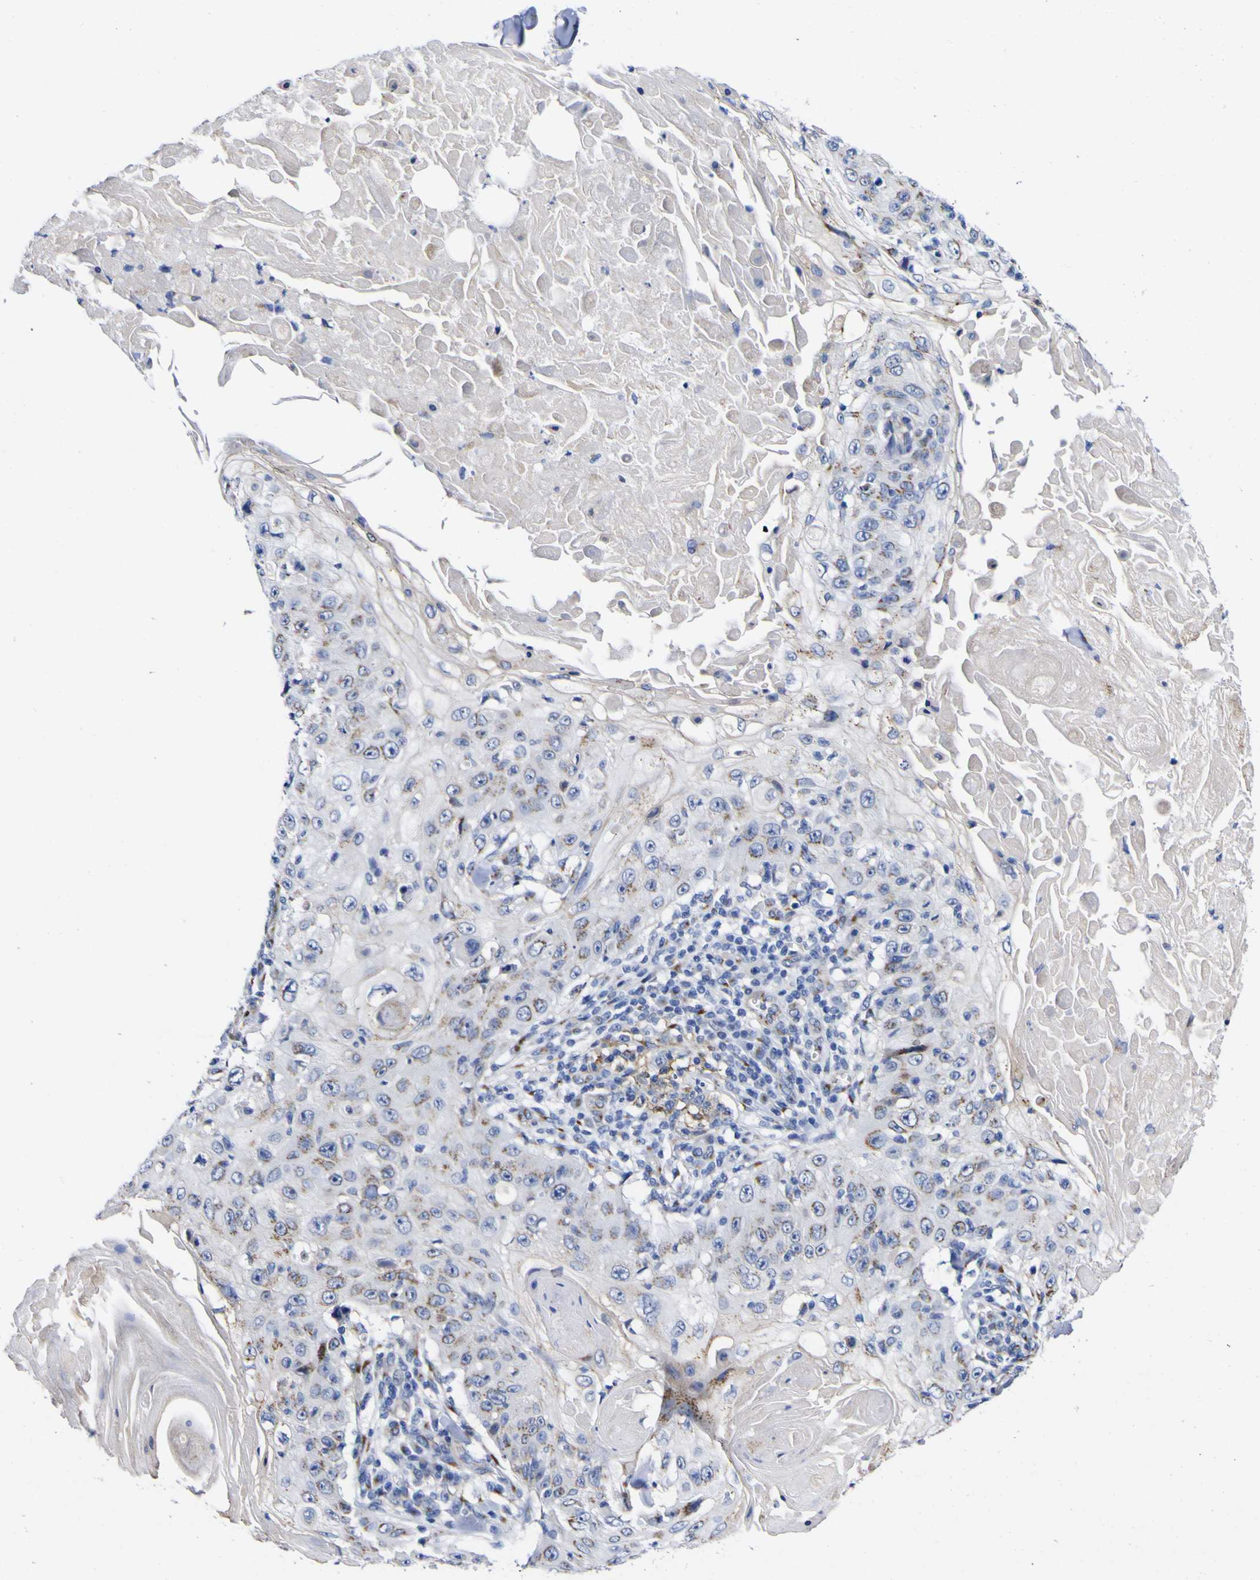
{"staining": {"intensity": "moderate", "quantity": "<25%", "location": "cytoplasmic/membranous"}, "tissue": "skin cancer", "cell_type": "Tumor cells", "image_type": "cancer", "snomed": [{"axis": "morphology", "description": "Squamous cell carcinoma, NOS"}, {"axis": "topography", "description": "Skin"}], "caption": "The photomicrograph displays staining of skin cancer, revealing moderate cytoplasmic/membranous protein staining (brown color) within tumor cells.", "gene": "GOLM1", "patient": {"sex": "male", "age": 86}}